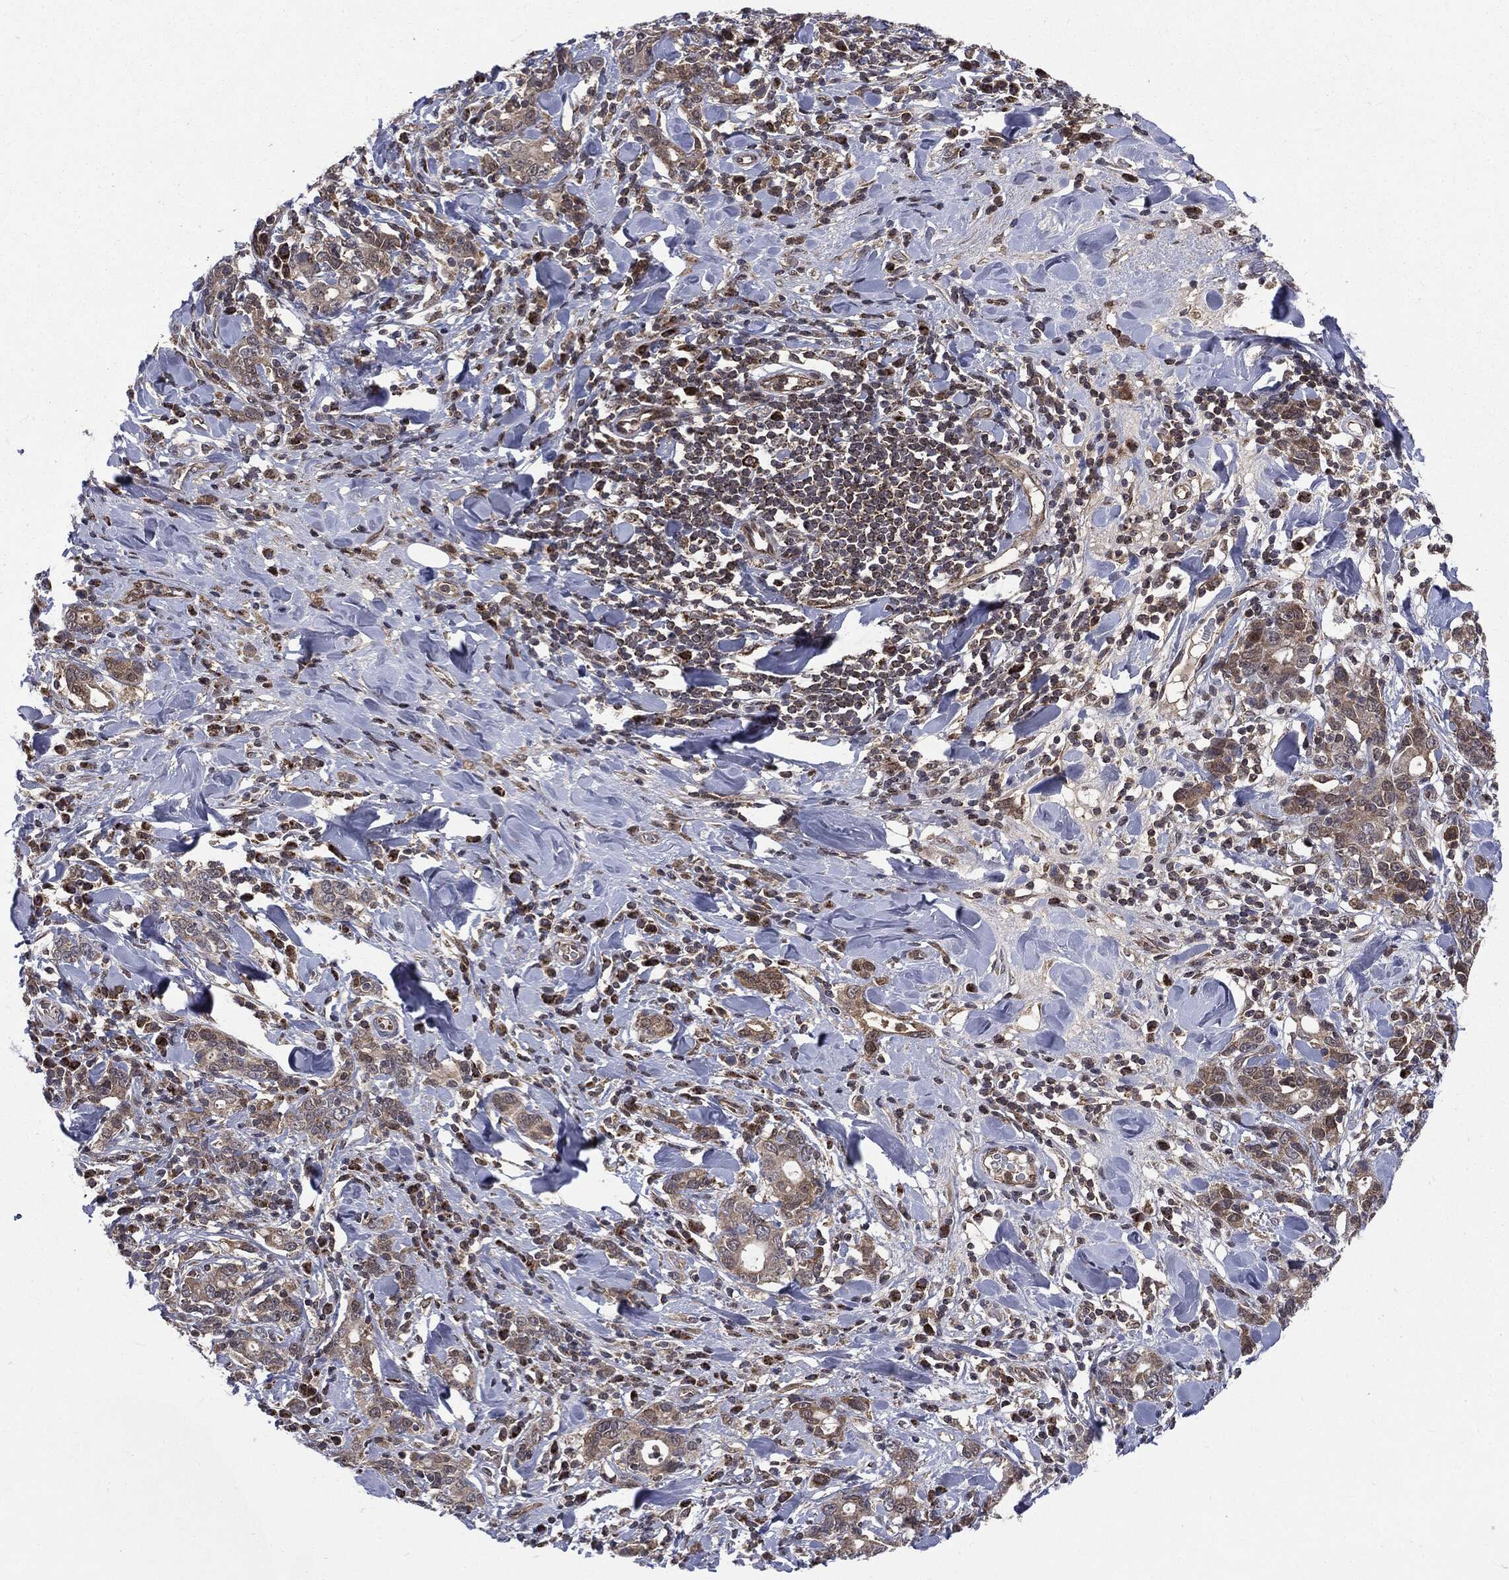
{"staining": {"intensity": "weak", "quantity": "25%-75%", "location": "cytoplasmic/membranous"}, "tissue": "stomach cancer", "cell_type": "Tumor cells", "image_type": "cancer", "snomed": [{"axis": "morphology", "description": "Adenocarcinoma, NOS"}, {"axis": "topography", "description": "Stomach"}], "caption": "Stomach adenocarcinoma stained with a brown dye reveals weak cytoplasmic/membranous positive positivity in about 25%-75% of tumor cells.", "gene": "PTPA", "patient": {"sex": "male", "age": 79}}